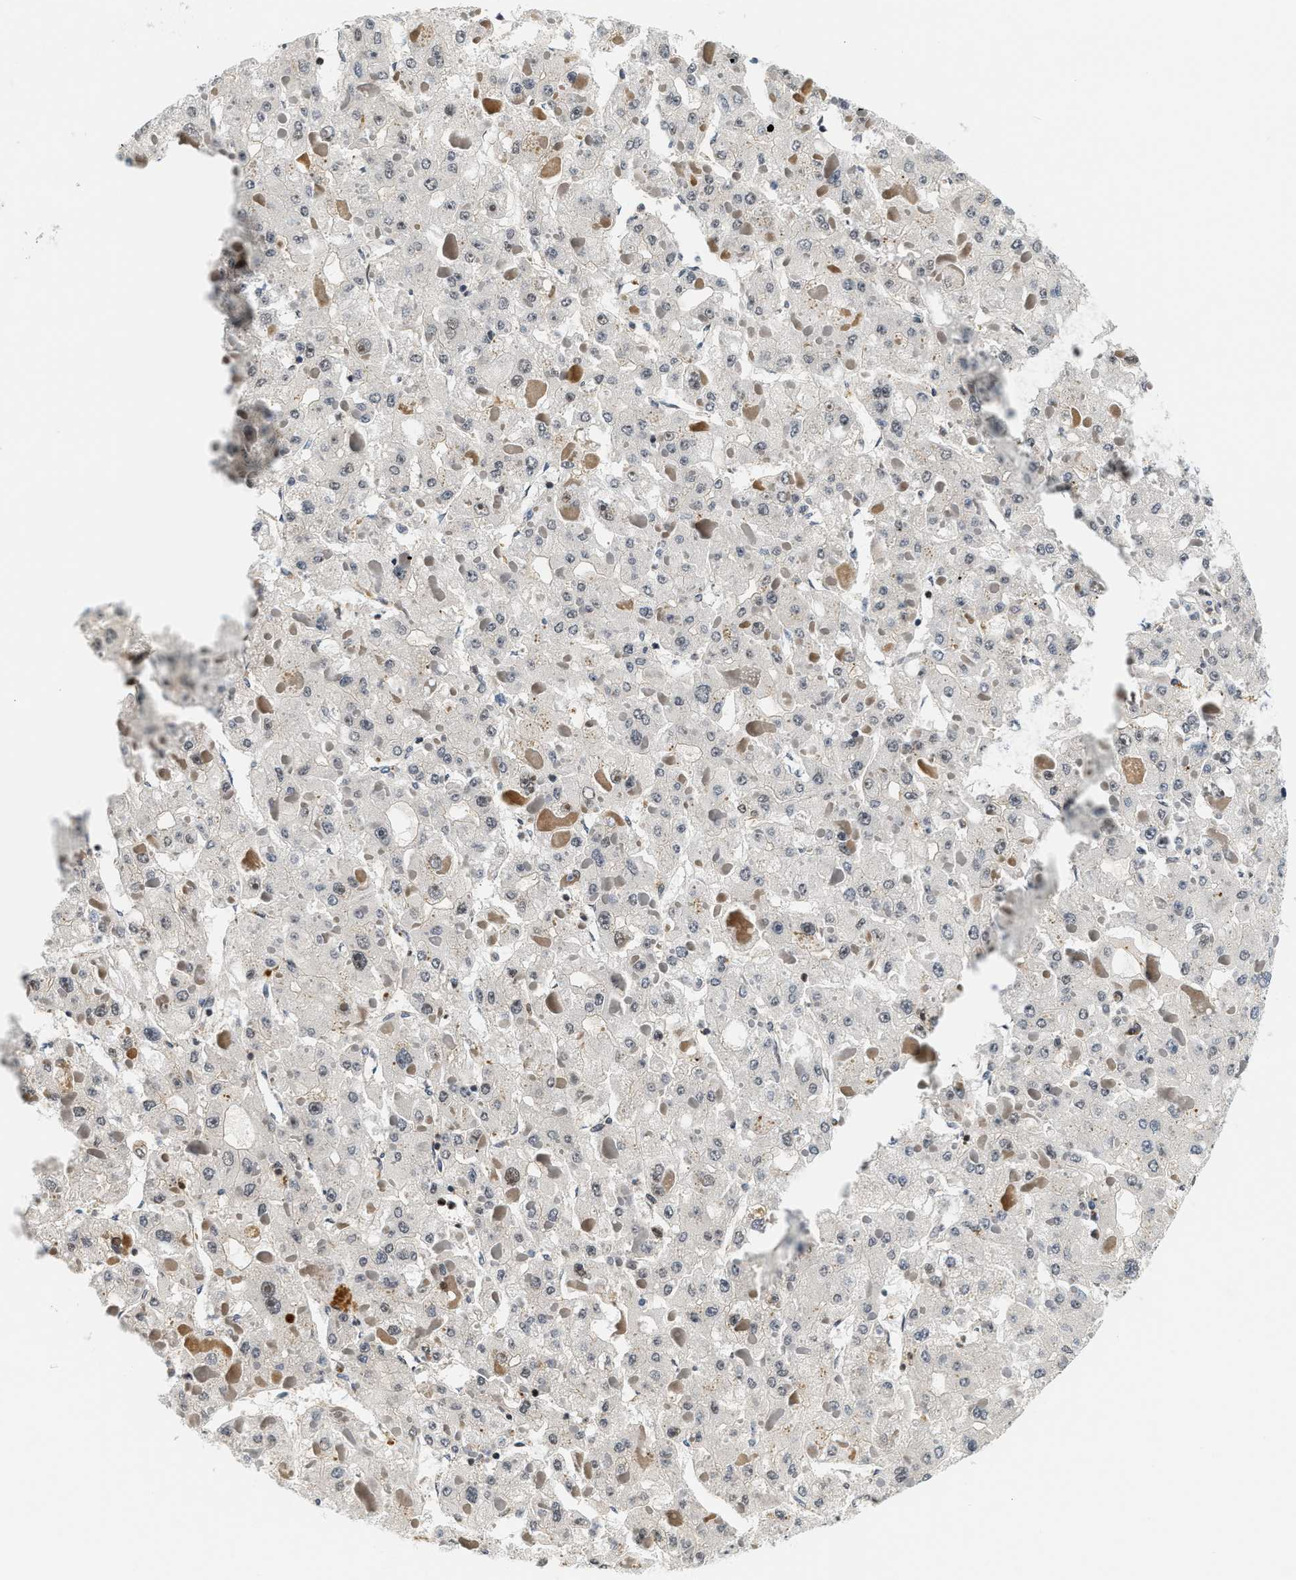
{"staining": {"intensity": "weak", "quantity": "<25%", "location": "cytoplasmic/membranous"}, "tissue": "liver cancer", "cell_type": "Tumor cells", "image_type": "cancer", "snomed": [{"axis": "morphology", "description": "Carcinoma, Hepatocellular, NOS"}, {"axis": "topography", "description": "Liver"}], "caption": "This is an IHC photomicrograph of human liver cancer (hepatocellular carcinoma). There is no expression in tumor cells.", "gene": "SAMD9", "patient": {"sex": "female", "age": 73}}